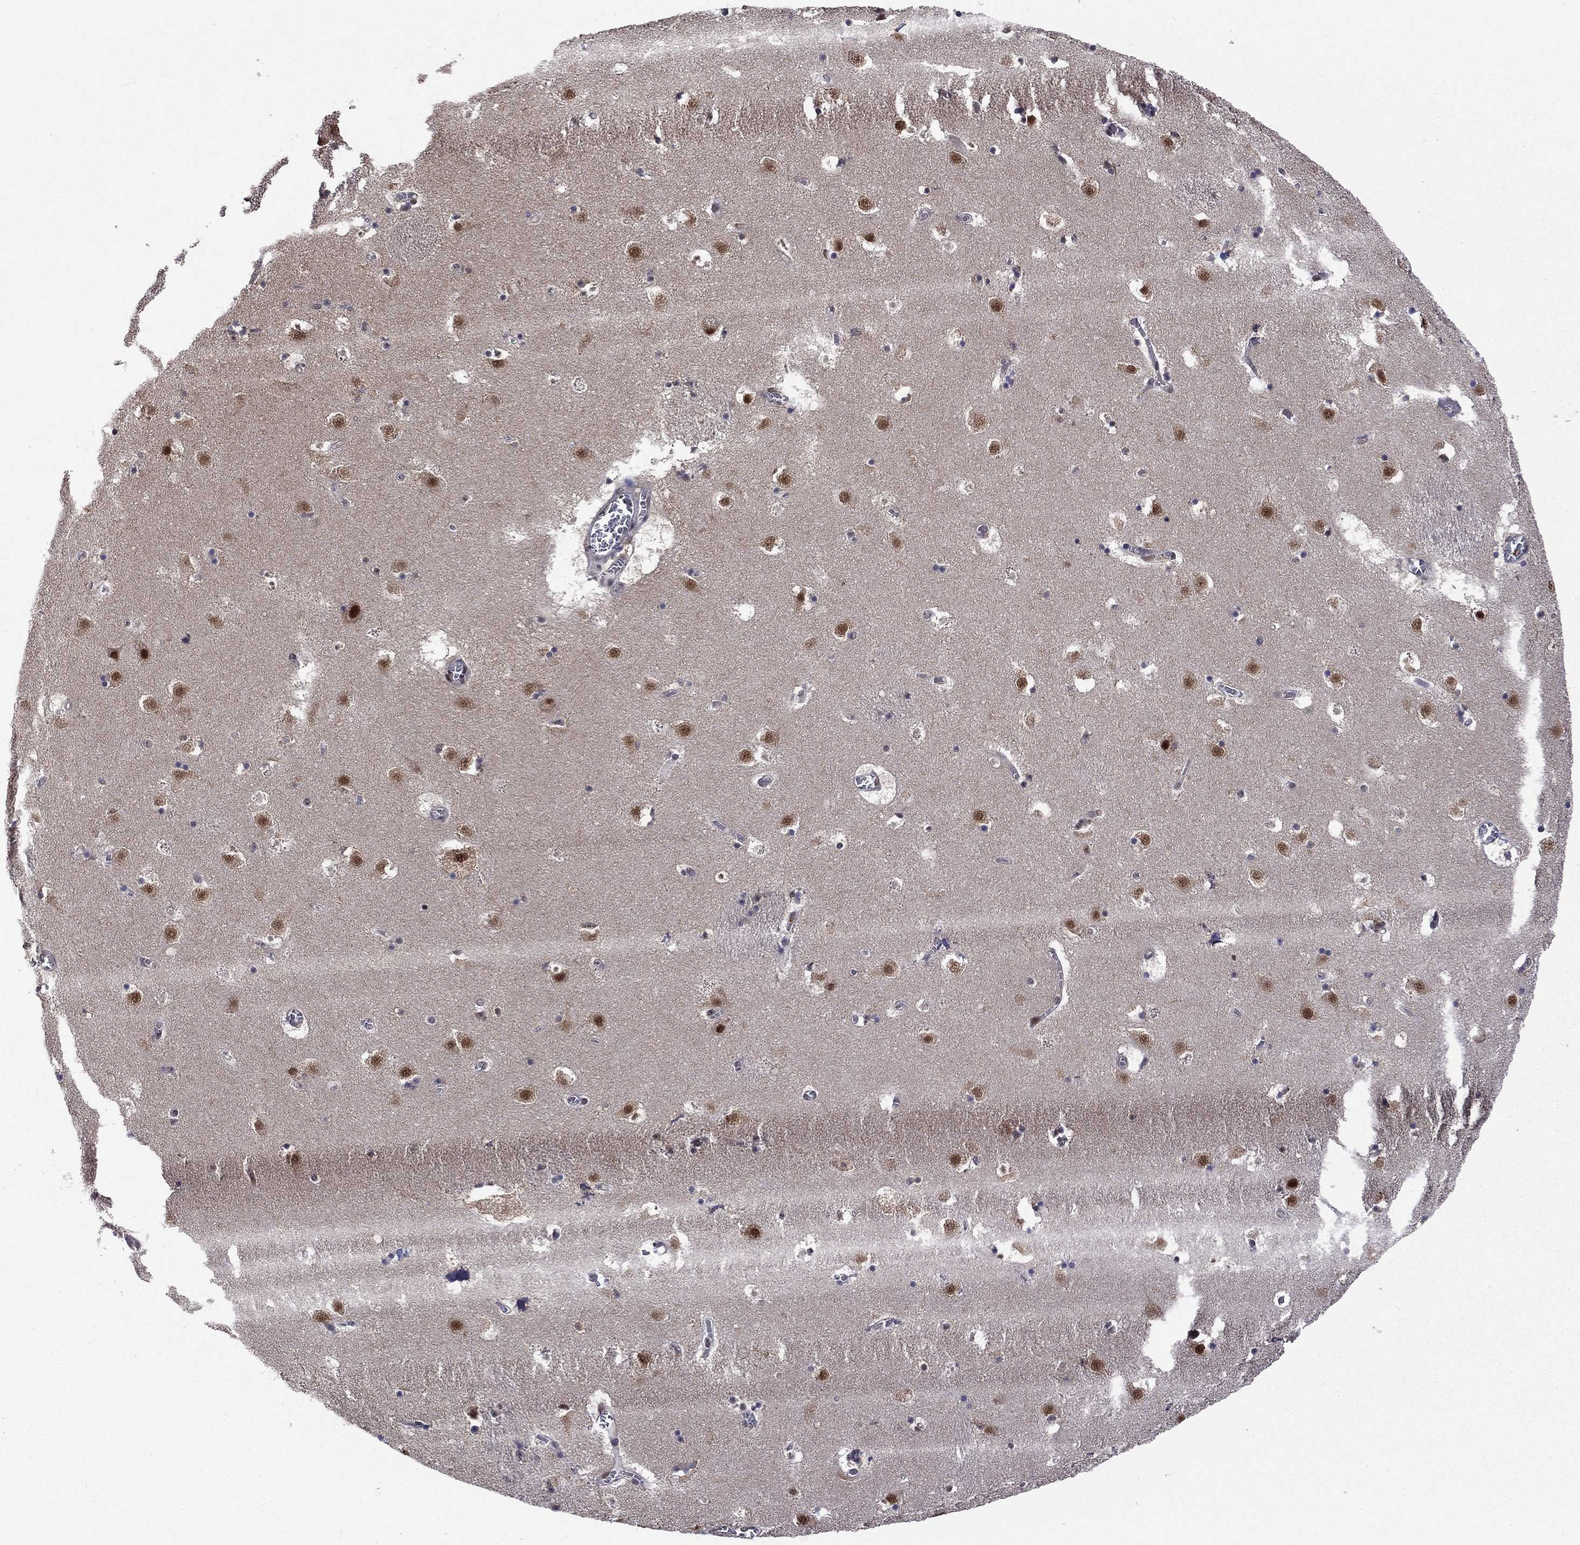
{"staining": {"intensity": "strong", "quantity": "<25%", "location": "nuclear"}, "tissue": "caudate", "cell_type": "Glial cells", "image_type": "normal", "snomed": [{"axis": "morphology", "description": "Normal tissue, NOS"}, {"axis": "topography", "description": "Lateral ventricle wall"}], "caption": "A brown stain labels strong nuclear positivity of a protein in glial cells of unremarkable caudate. The staining was performed using DAB to visualize the protein expression in brown, while the nuclei were stained in blue with hematoxylin (Magnification: 20x).", "gene": "PSMD2", "patient": {"sex": "female", "age": 42}}